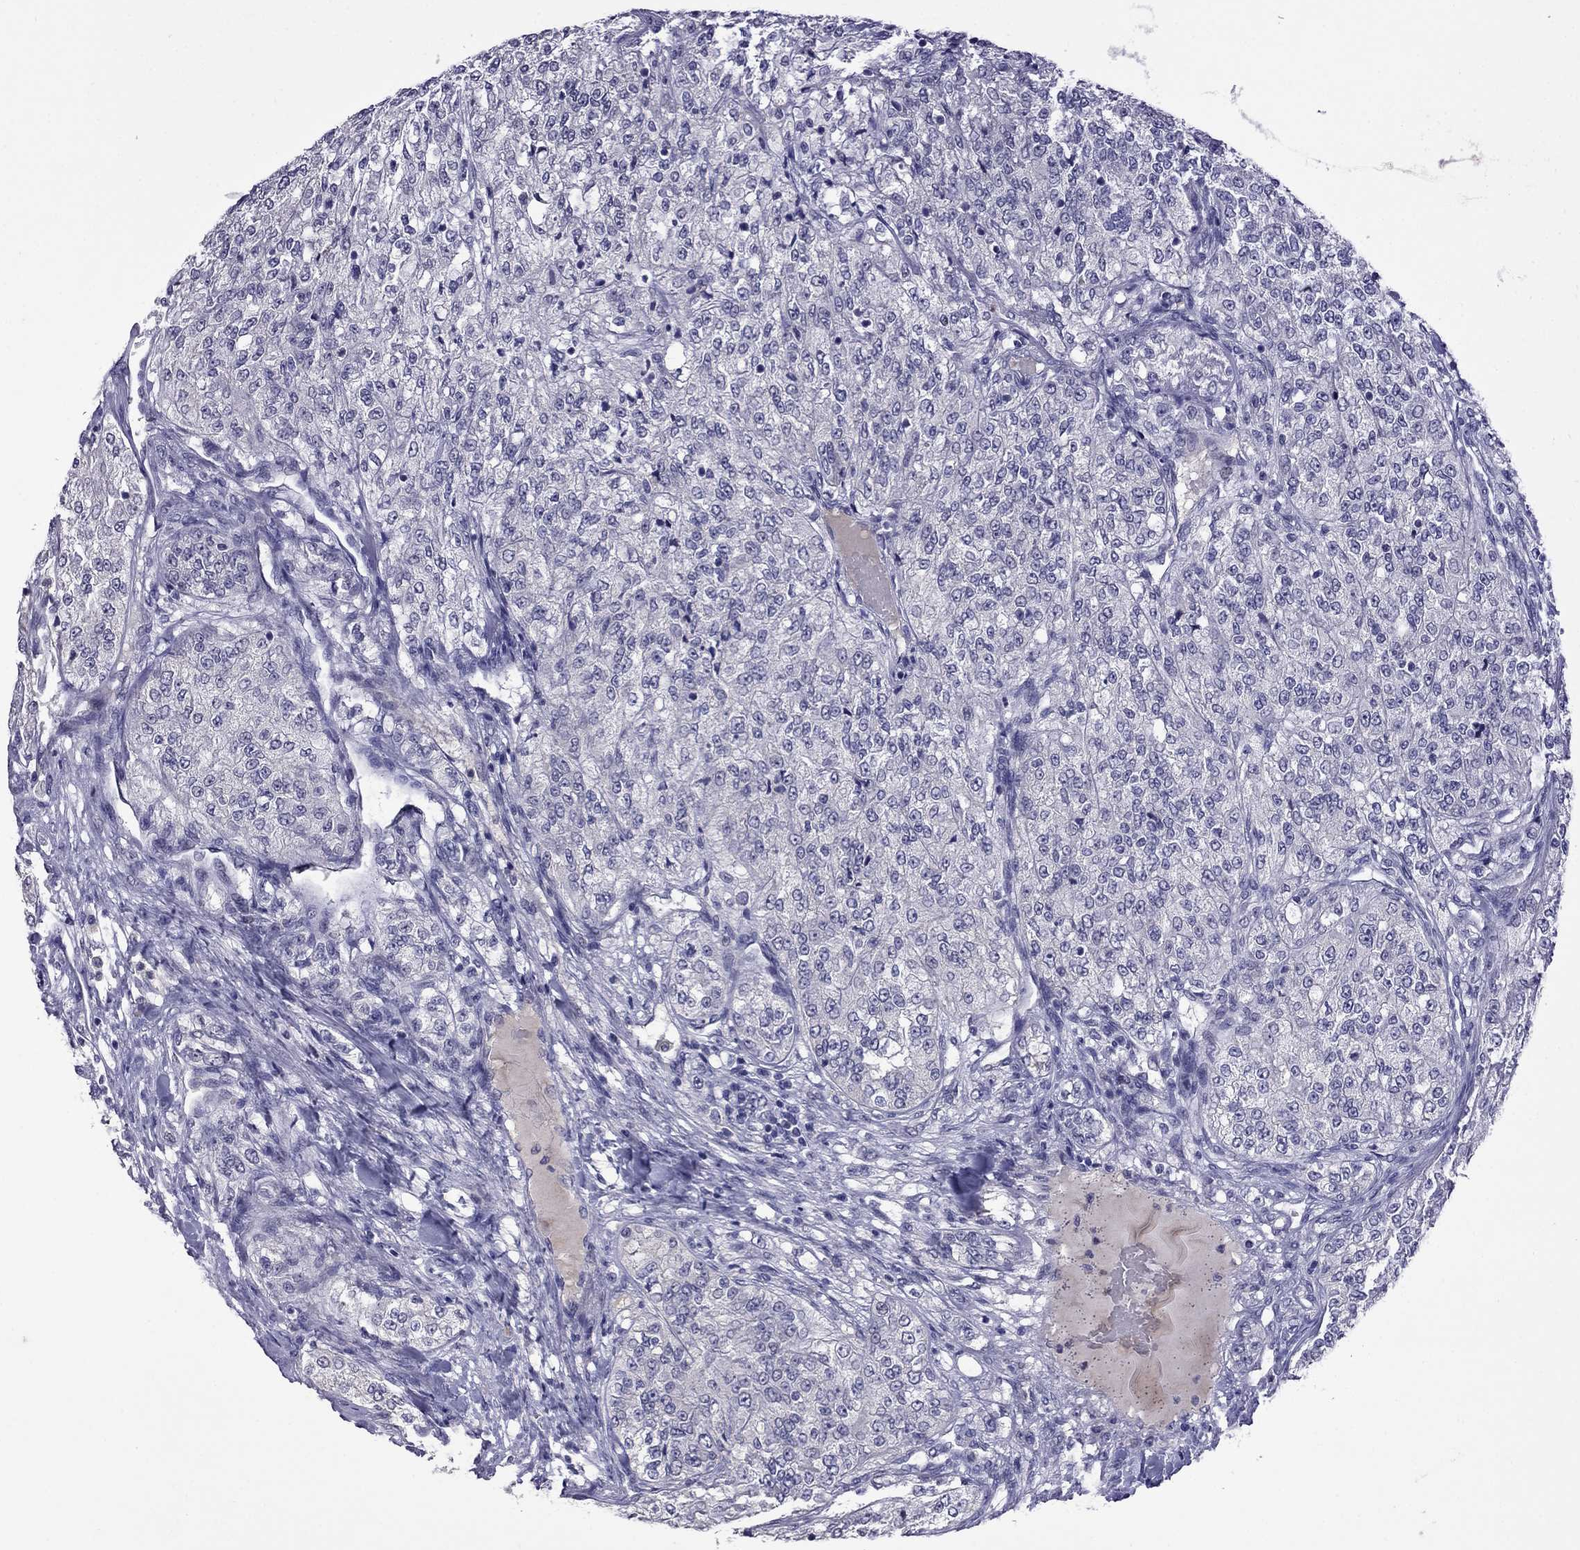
{"staining": {"intensity": "negative", "quantity": "none", "location": "none"}, "tissue": "renal cancer", "cell_type": "Tumor cells", "image_type": "cancer", "snomed": [{"axis": "morphology", "description": "Adenocarcinoma, NOS"}, {"axis": "topography", "description": "Kidney"}], "caption": "Image shows no protein positivity in tumor cells of renal cancer tissue.", "gene": "STAR", "patient": {"sex": "female", "age": 63}}